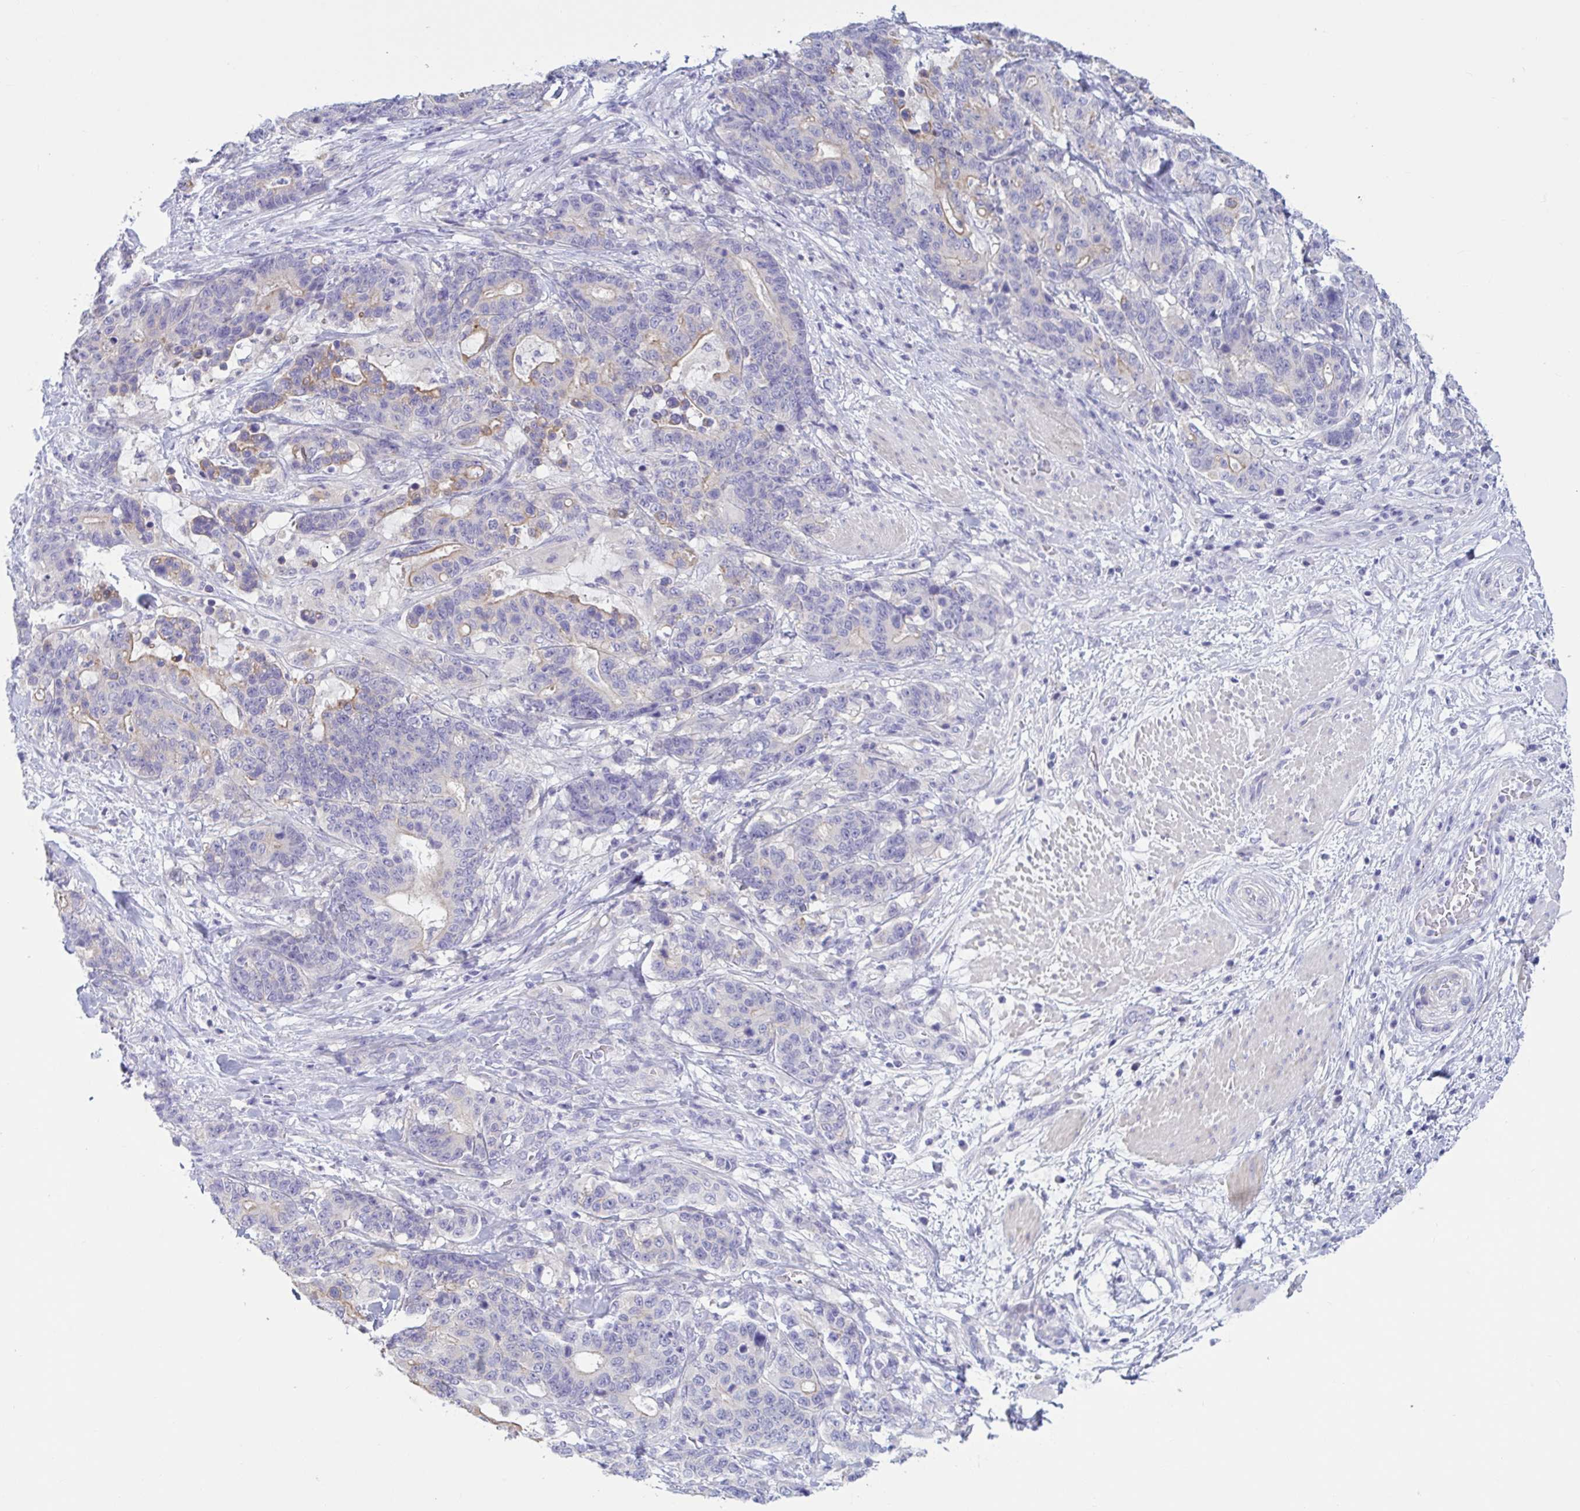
{"staining": {"intensity": "moderate", "quantity": "<25%", "location": "cytoplasmic/membranous"}, "tissue": "stomach cancer", "cell_type": "Tumor cells", "image_type": "cancer", "snomed": [{"axis": "morphology", "description": "Normal tissue, NOS"}, {"axis": "morphology", "description": "Adenocarcinoma, NOS"}, {"axis": "topography", "description": "Stomach"}], "caption": "This is an image of immunohistochemistry (IHC) staining of stomach cancer, which shows moderate expression in the cytoplasmic/membranous of tumor cells.", "gene": "TNNI2", "patient": {"sex": "female", "age": 64}}